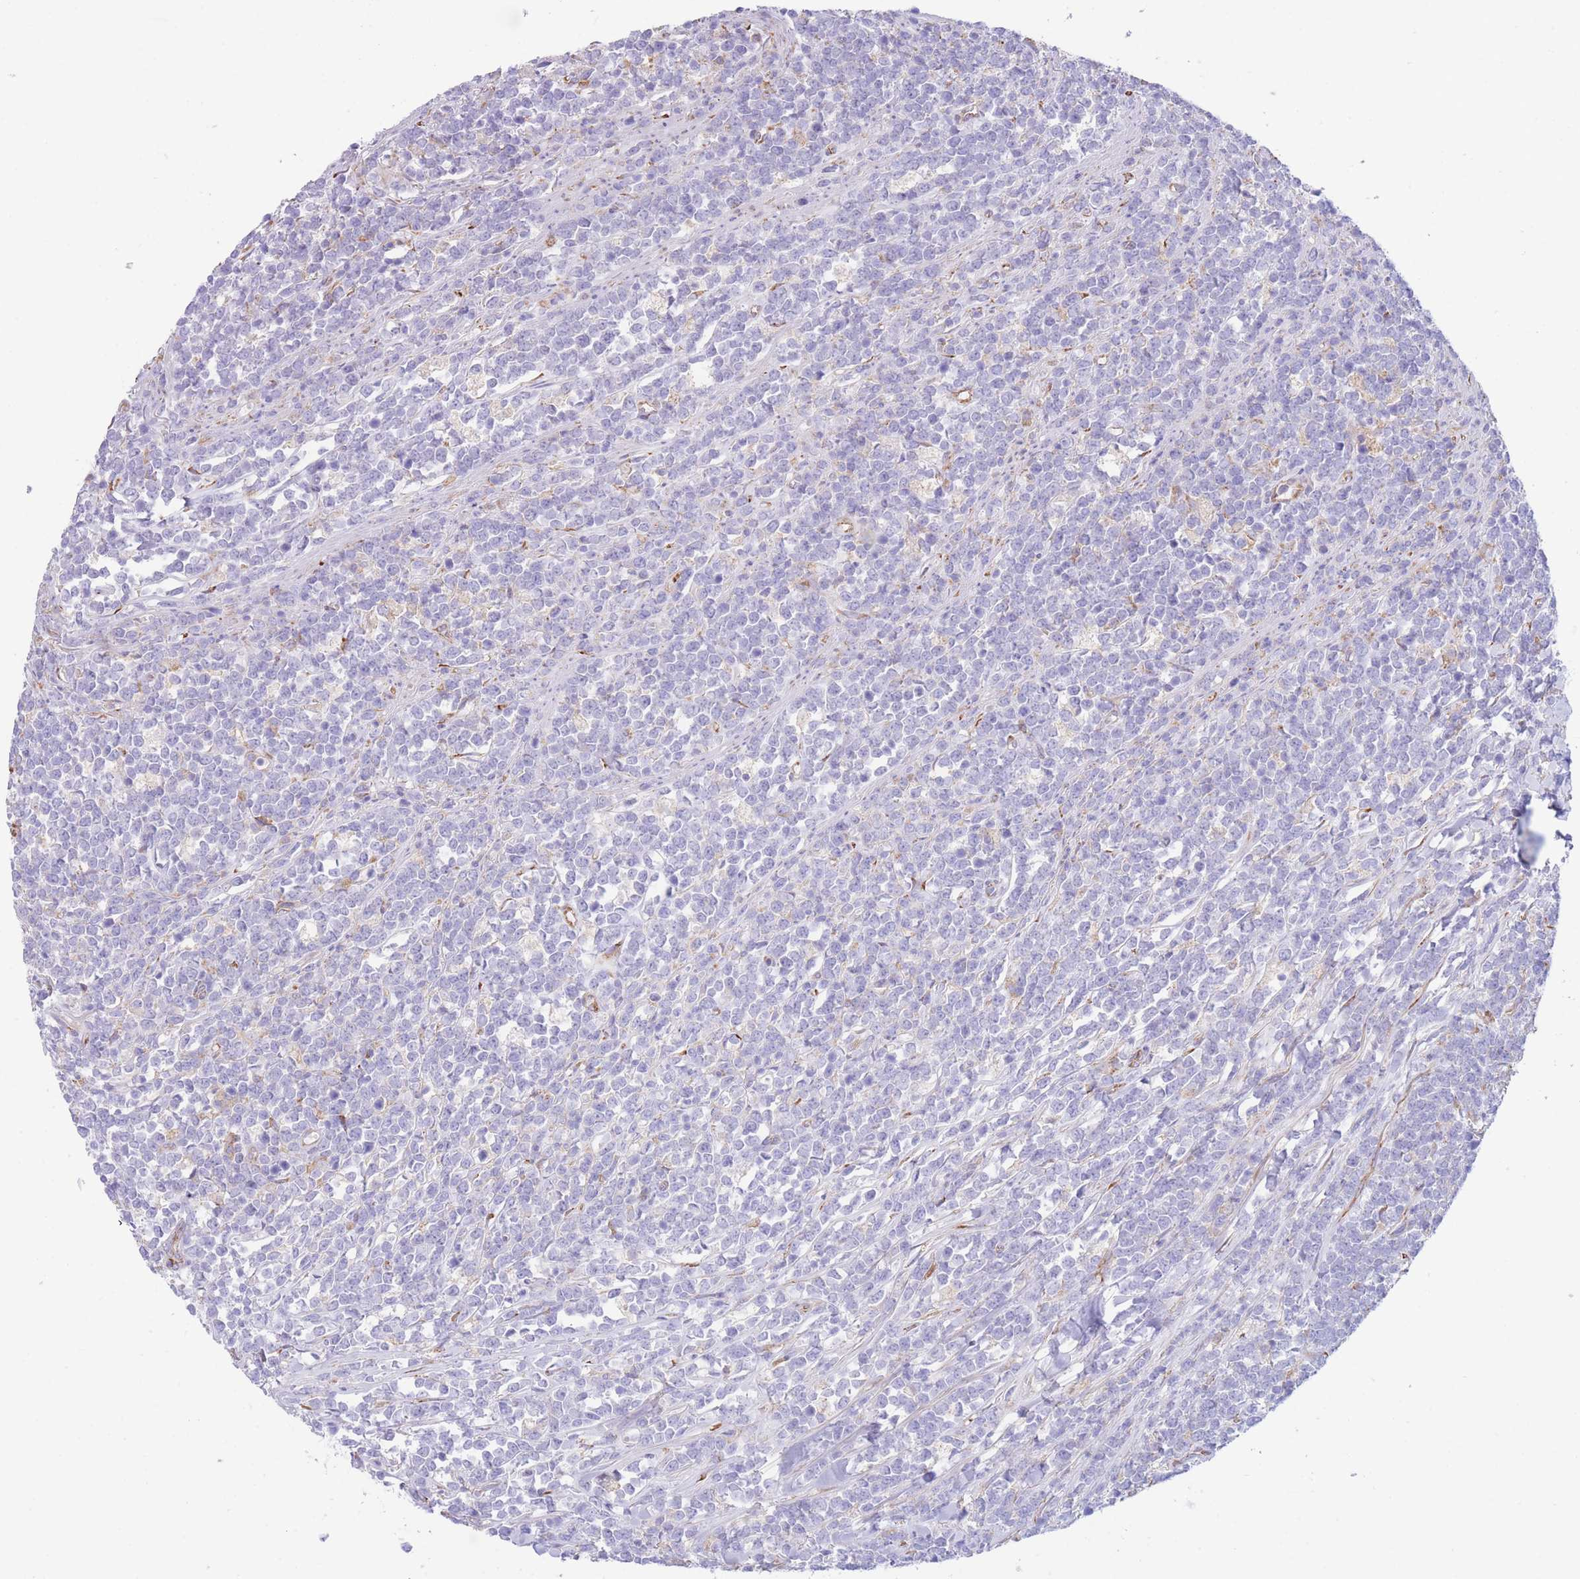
{"staining": {"intensity": "negative", "quantity": "none", "location": "none"}, "tissue": "lymphoma", "cell_type": "Tumor cells", "image_type": "cancer", "snomed": [{"axis": "morphology", "description": "Malignant lymphoma, non-Hodgkin's type, High grade"}, {"axis": "topography", "description": "Small intestine"}, {"axis": "topography", "description": "Colon"}], "caption": "Immunohistochemistry (IHC) micrograph of human lymphoma stained for a protein (brown), which exhibits no staining in tumor cells.", "gene": "DET1", "patient": {"sex": "male", "age": 8}}